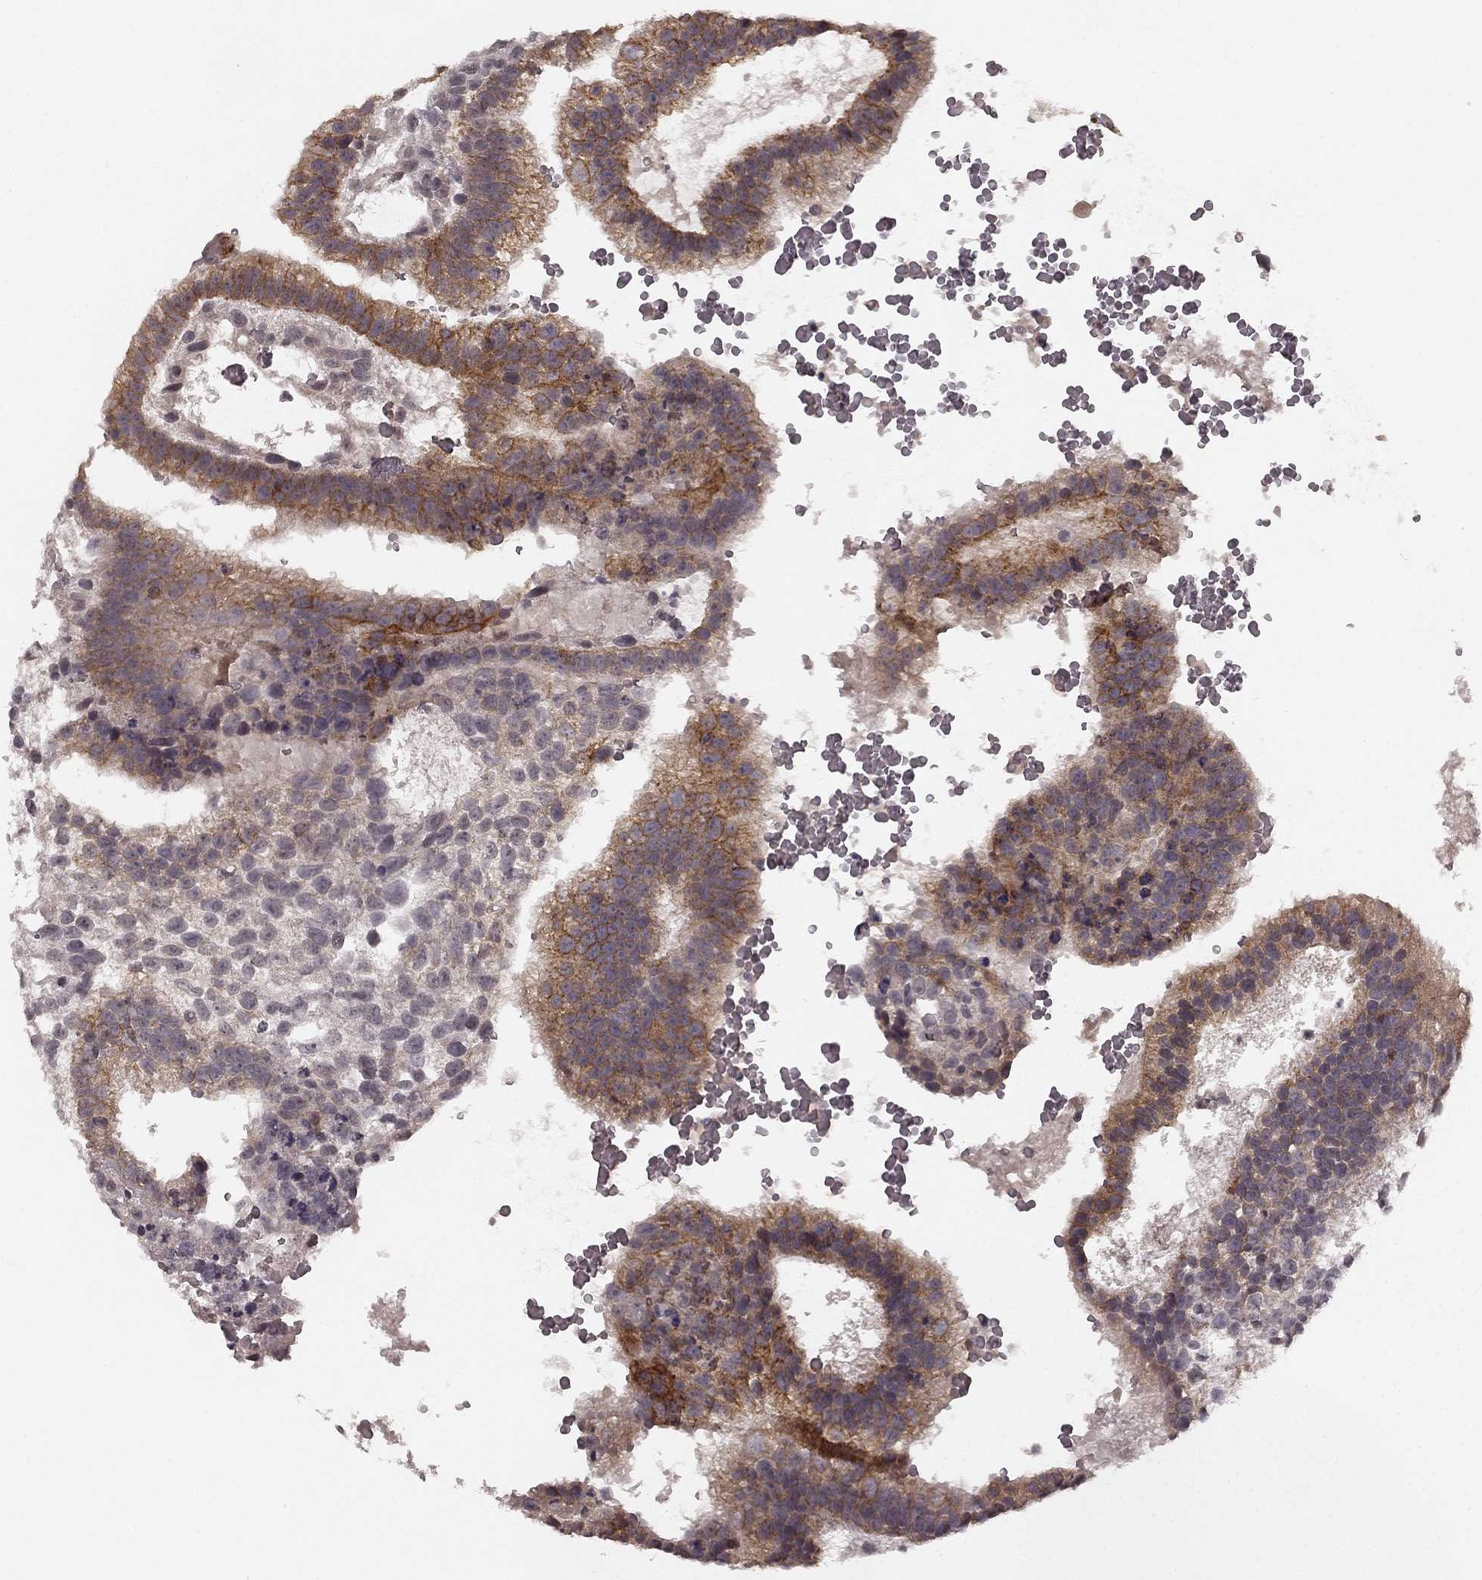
{"staining": {"intensity": "strong", "quantity": "25%-75%", "location": "cytoplasmic/membranous"}, "tissue": "testis cancer", "cell_type": "Tumor cells", "image_type": "cancer", "snomed": [{"axis": "morphology", "description": "Normal tissue, NOS"}, {"axis": "morphology", "description": "Carcinoma, Embryonal, NOS"}, {"axis": "topography", "description": "Testis"}, {"axis": "topography", "description": "Epididymis"}], "caption": "Immunohistochemistry (IHC) histopathology image of neoplastic tissue: testis embryonal carcinoma stained using immunohistochemistry displays high levels of strong protein expression localized specifically in the cytoplasmic/membranous of tumor cells, appearing as a cytoplasmic/membranous brown color.", "gene": "HCN4", "patient": {"sex": "male", "age": 32}}